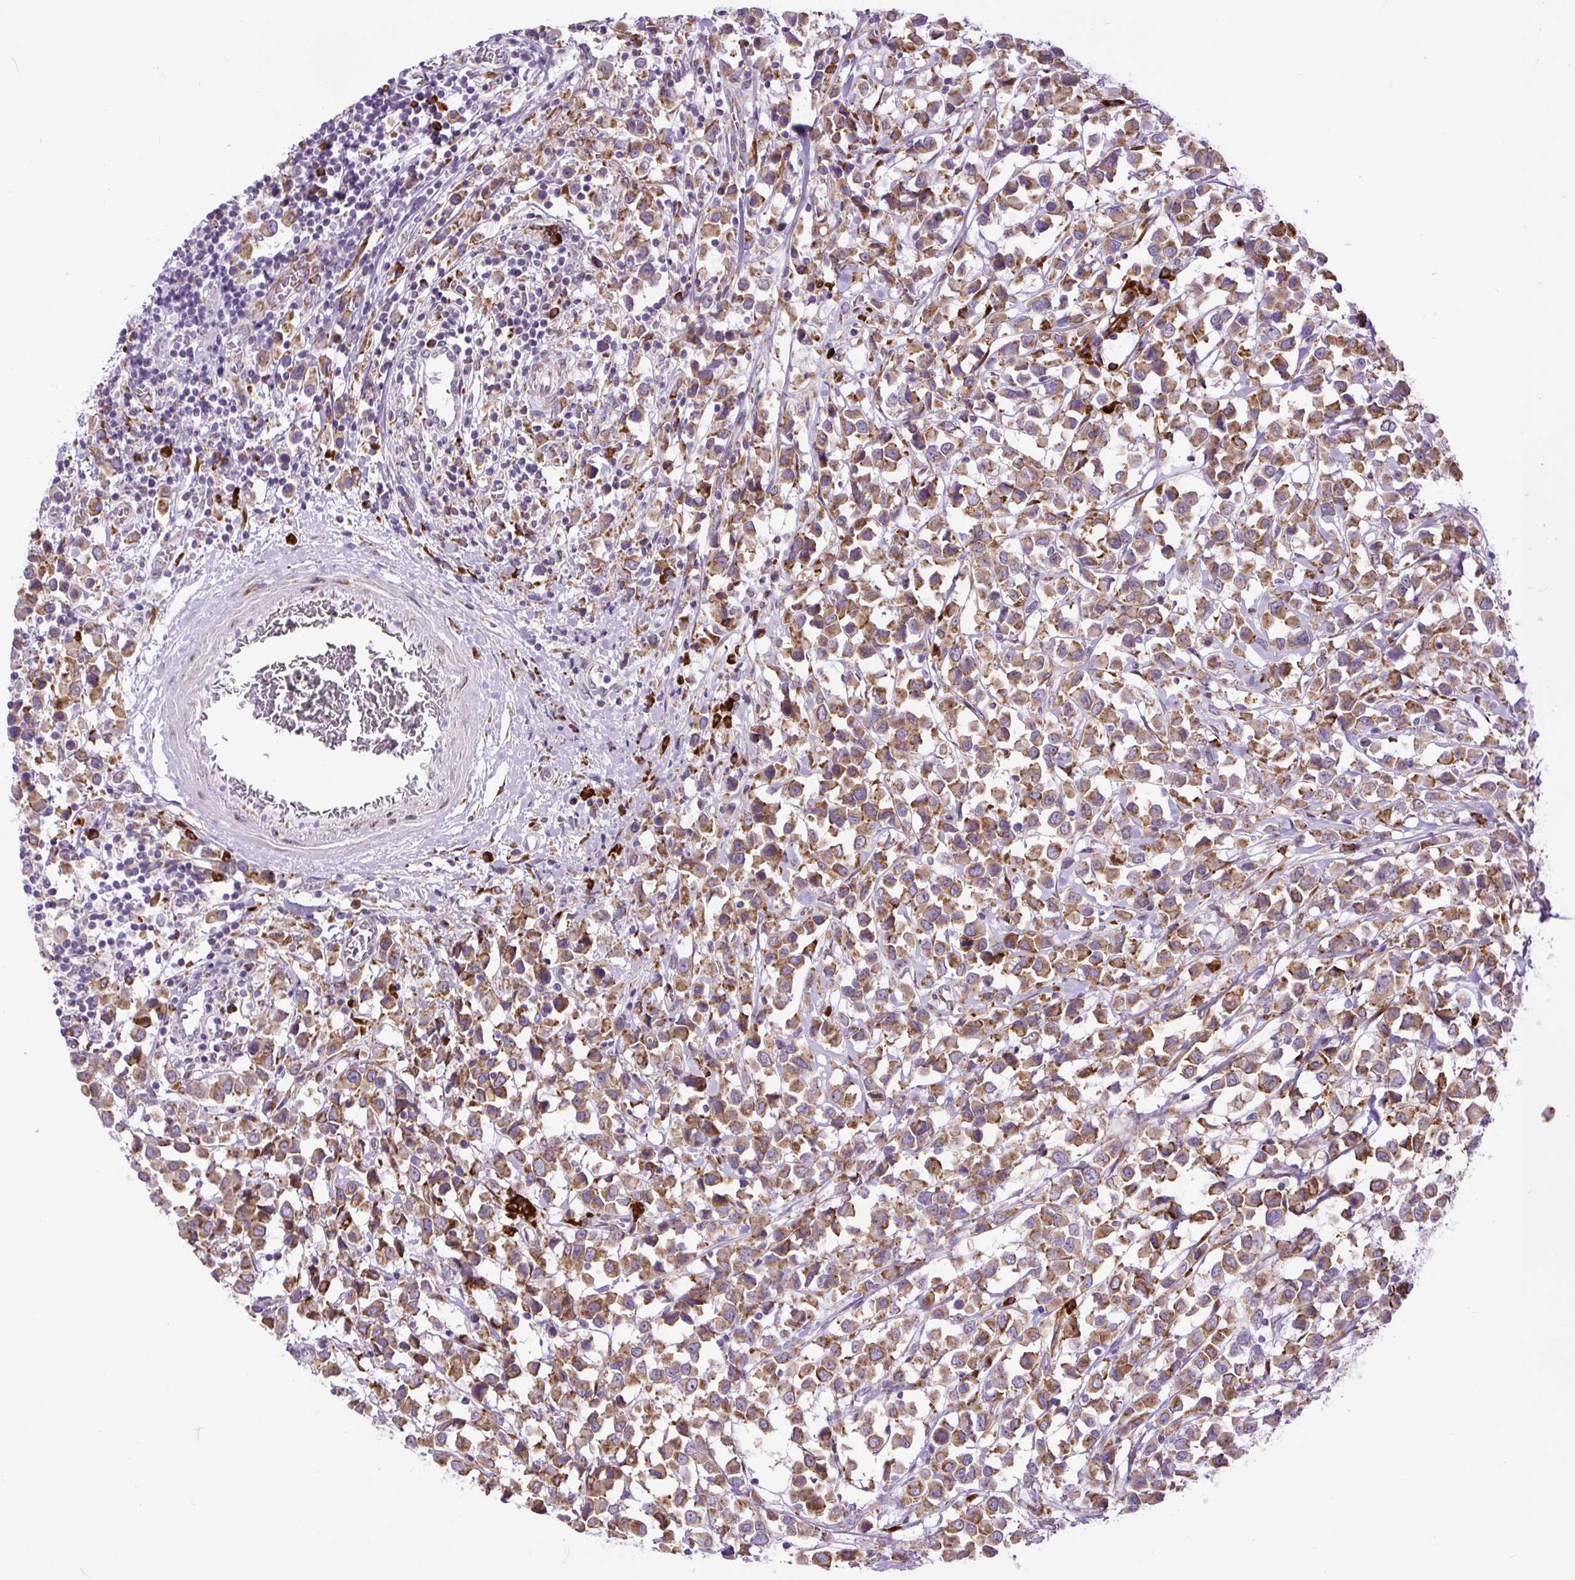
{"staining": {"intensity": "strong", "quantity": ">75%", "location": "cytoplasmic/membranous"}, "tissue": "breast cancer", "cell_type": "Tumor cells", "image_type": "cancer", "snomed": [{"axis": "morphology", "description": "Duct carcinoma"}, {"axis": "topography", "description": "Breast"}], "caption": "Brown immunohistochemical staining in human breast cancer (intraductal carcinoma) displays strong cytoplasmic/membranous expression in about >75% of tumor cells.", "gene": "DDOST", "patient": {"sex": "female", "age": 61}}